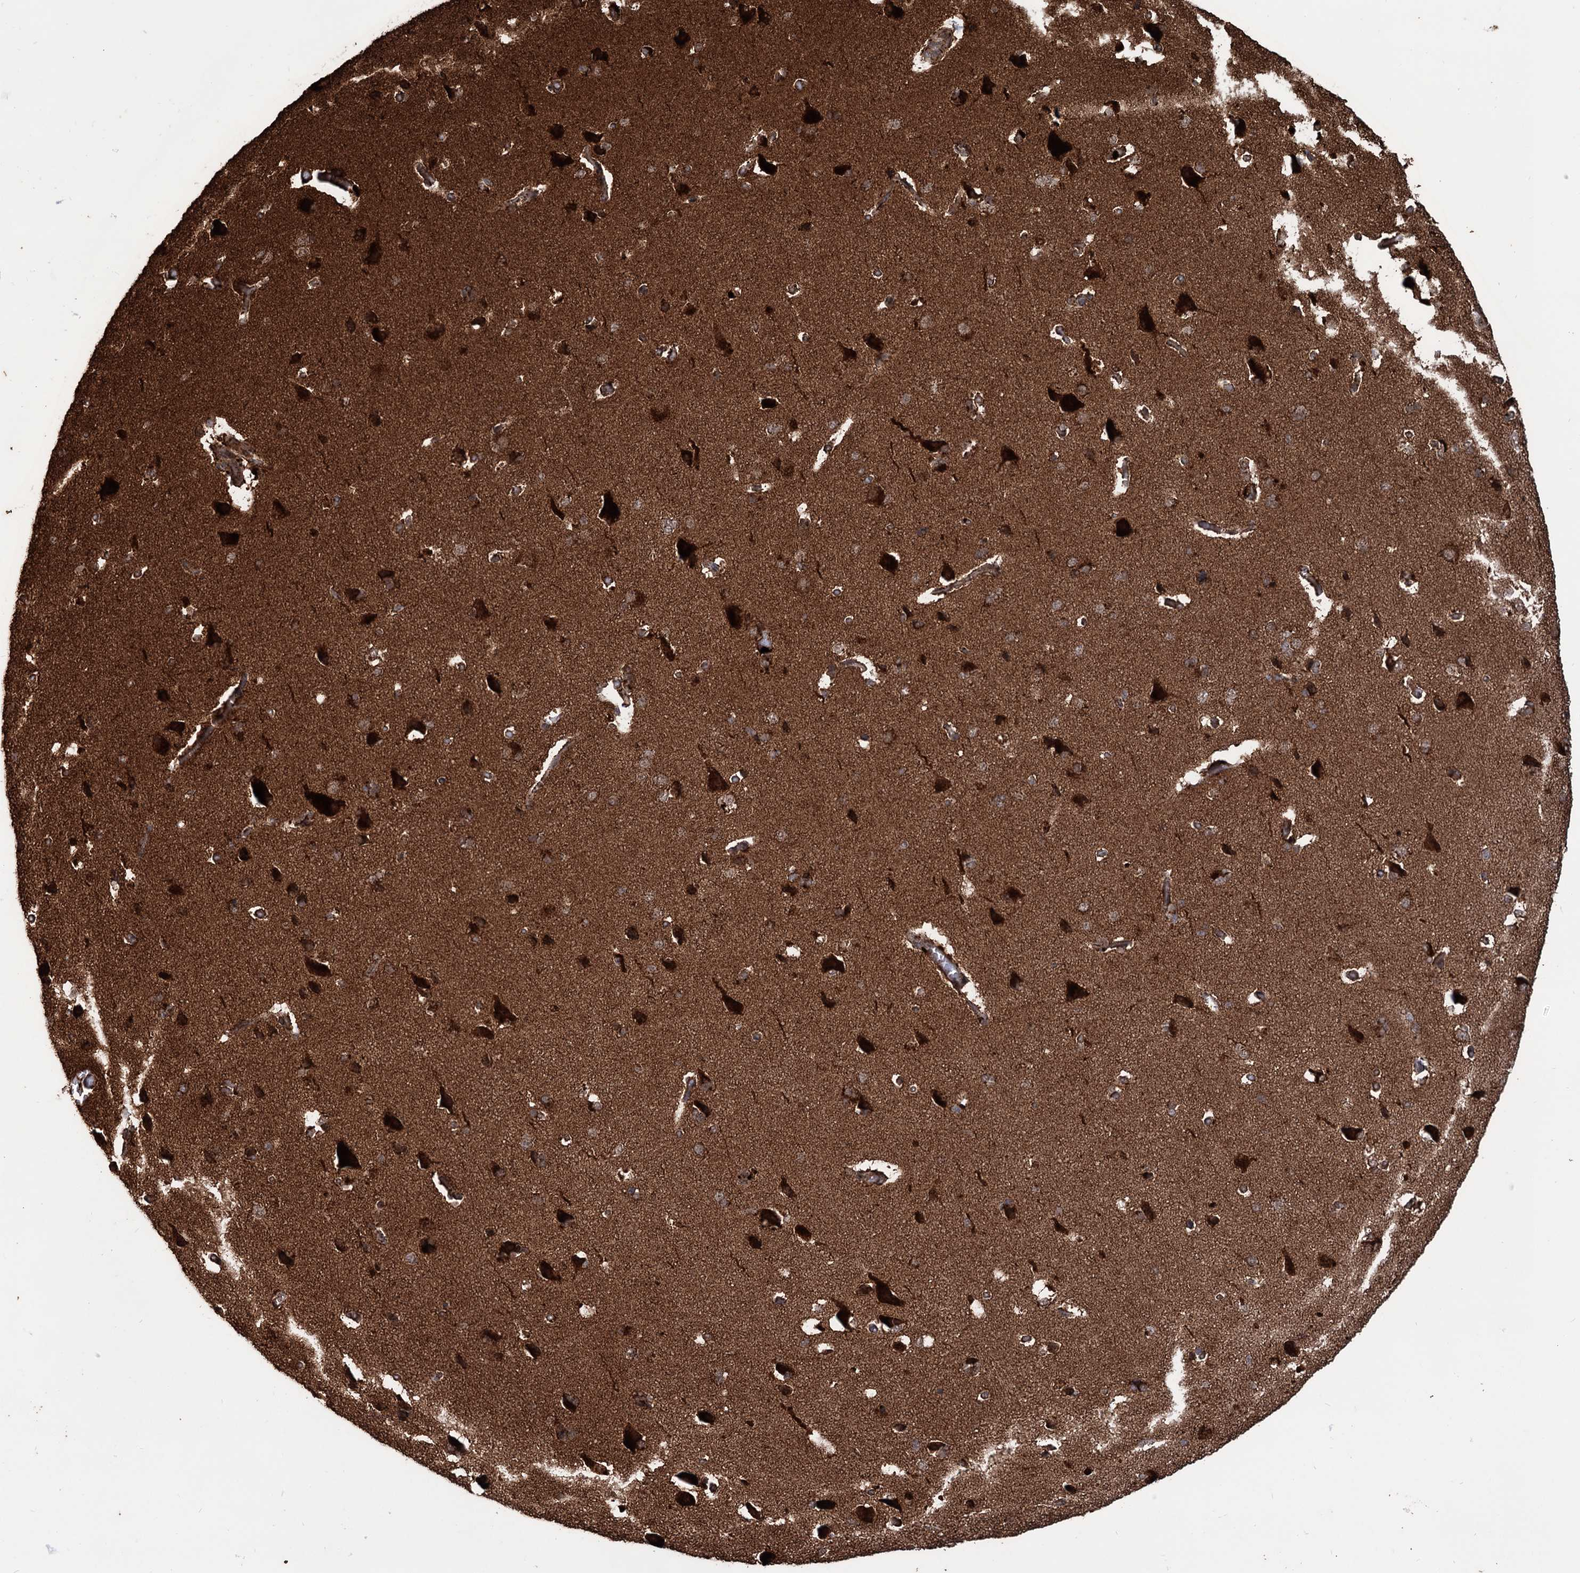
{"staining": {"intensity": "strong", "quantity": ">75%", "location": "cytoplasmic/membranous"}, "tissue": "cerebral cortex", "cell_type": "Endothelial cells", "image_type": "normal", "snomed": [{"axis": "morphology", "description": "Normal tissue, NOS"}, {"axis": "topography", "description": "Cerebral cortex"}], "caption": "Unremarkable cerebral cortex was stained to show a protein in brown. There is high levels of strong cytoplasmic/membranous staining in approximately >75% of endothelial cells.", "gene": "IPO4", "patient": {"sex": "male", "age": 62}}